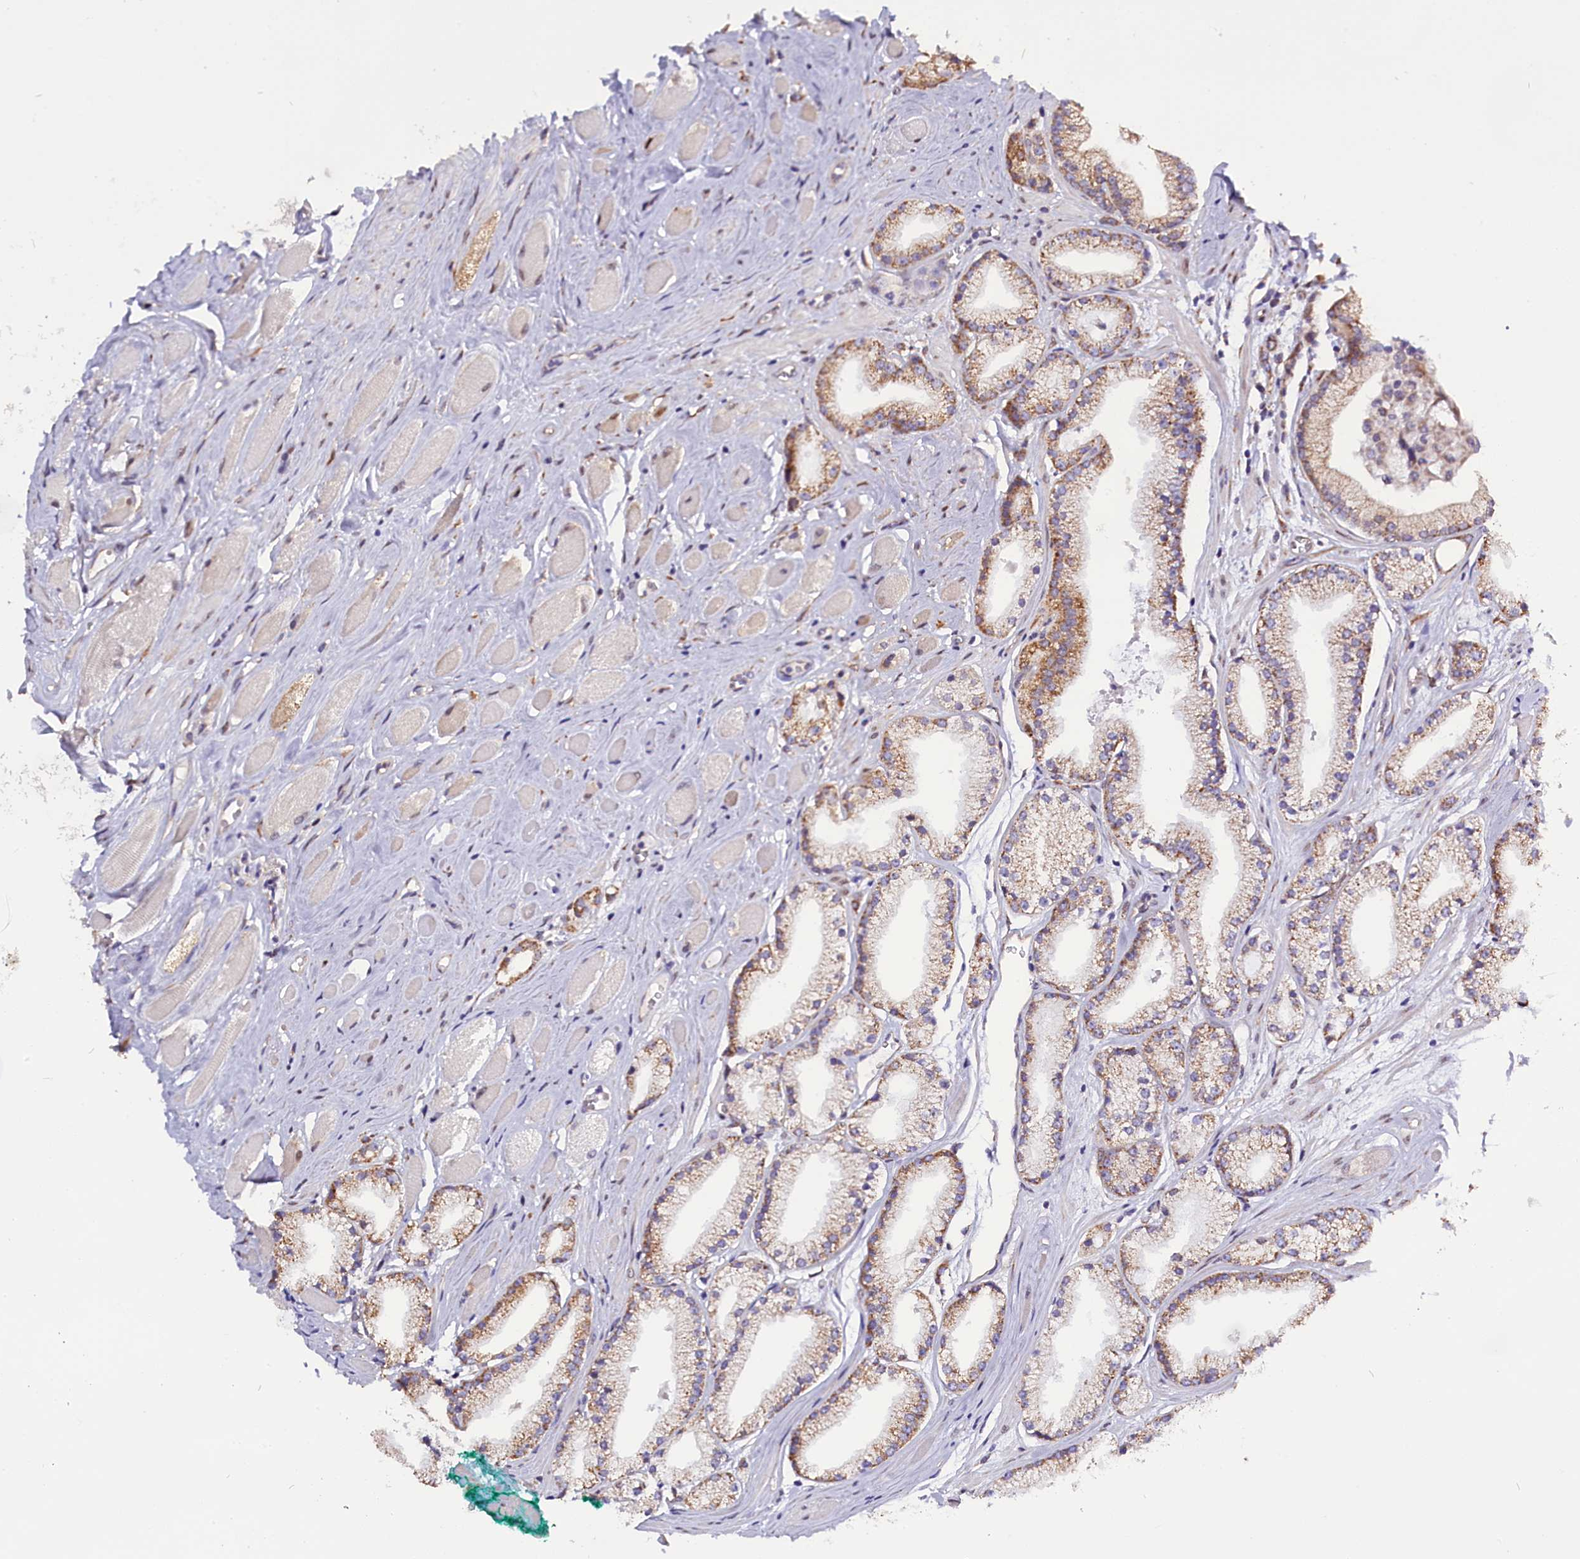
{"staining": {"intensity": "moderate", "quantity": "25%-75%", "location": "cytoplasmic/membranous"}, "tissue": "prostate cancer", "cell_type": "Tumor cells", "image_type": "cancer", "snomed": [{"axis": "morphology", "description": "Adenocarcinoma, High grade"}, {"axis": "topography", "description": "Prostate"}], "caption": "Human prostate cancer stained for a protein (brown) shows moderate cytoplasmic/membranous positive staining in about 25%-75% of tumor cells.", "gene": "UACA", "patient": {"sex": "male", "age": 67}}